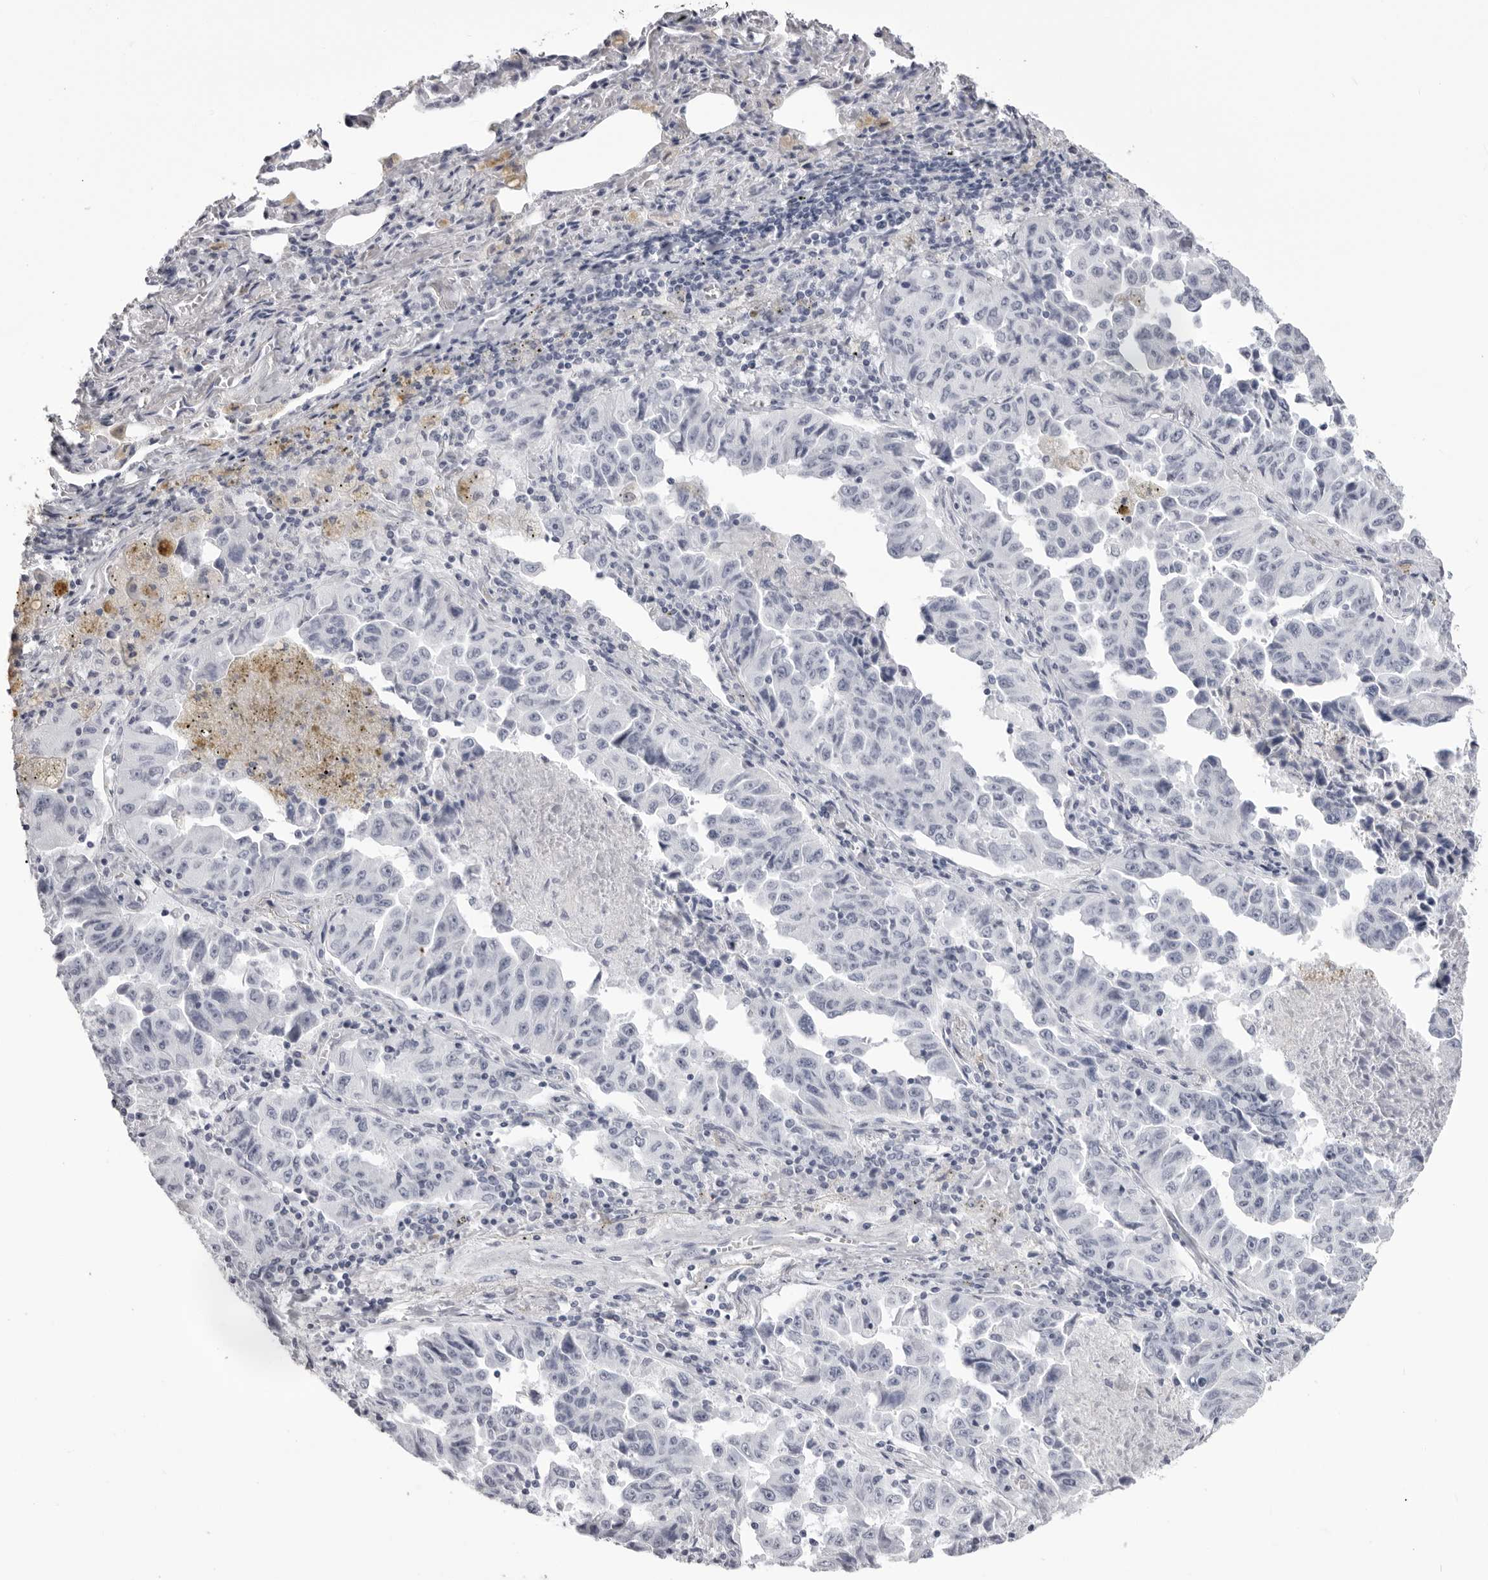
{"staining": {"intensity": "negative", "quantity": "none", "location": "none"}, "tissue": "lung cancer", "cell_type": "Tumor cells", "image_type": "cancer", "snomed": [{"axis": "morphology", "description": "Adenocarcinoma, NOS"}, {"axis": "topography", "description": "Lung"}], "caption": "Adenocarcinoma (lung) was stained to show a protein in brown. There is no significant positivity in tumor cells.", "gene": "CST1", "patient": {"sex": "female", "age": 51}}